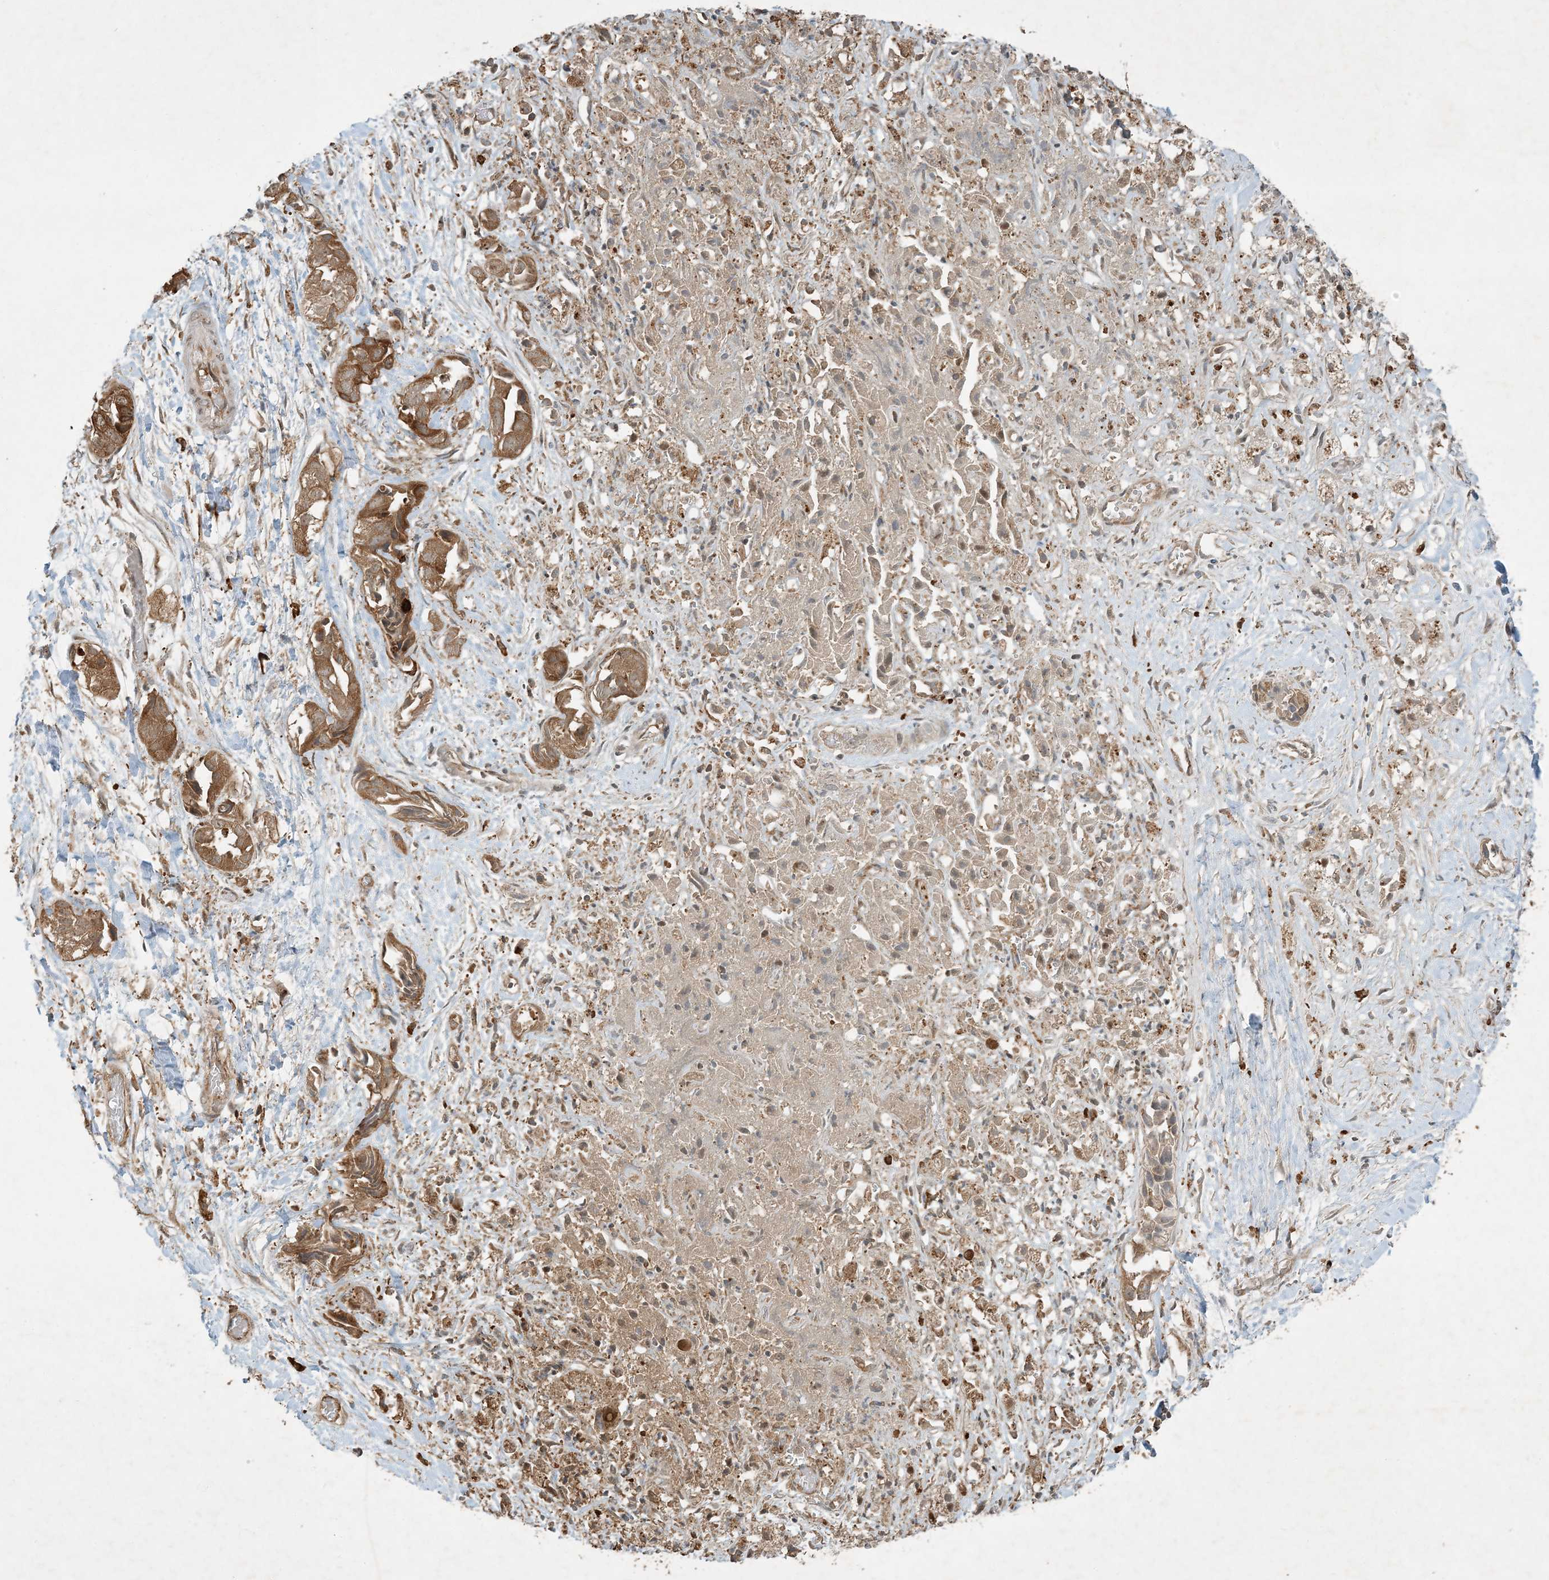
{"staining": {"intensity": "strong", "quantity": ">75%", "location": "cytoplasmic/membranous"}, "tissue": "liver cancer", "cell_type": "Tumor cells", "image_type": "cancer", "snomed": [{"axis": "morphology", "description": "Cholangiocarcinoma"}, {"axis": "topography", "description": "Liver"}], "caption": "Immunohistochemical staining of human liver cancer demonstrates high levels of strong cytoplasmic/membranous protein positivity in about >75% of tumor cells.", "gene": "COMMD8", "patient": {"sex": "female", "age": 52}}